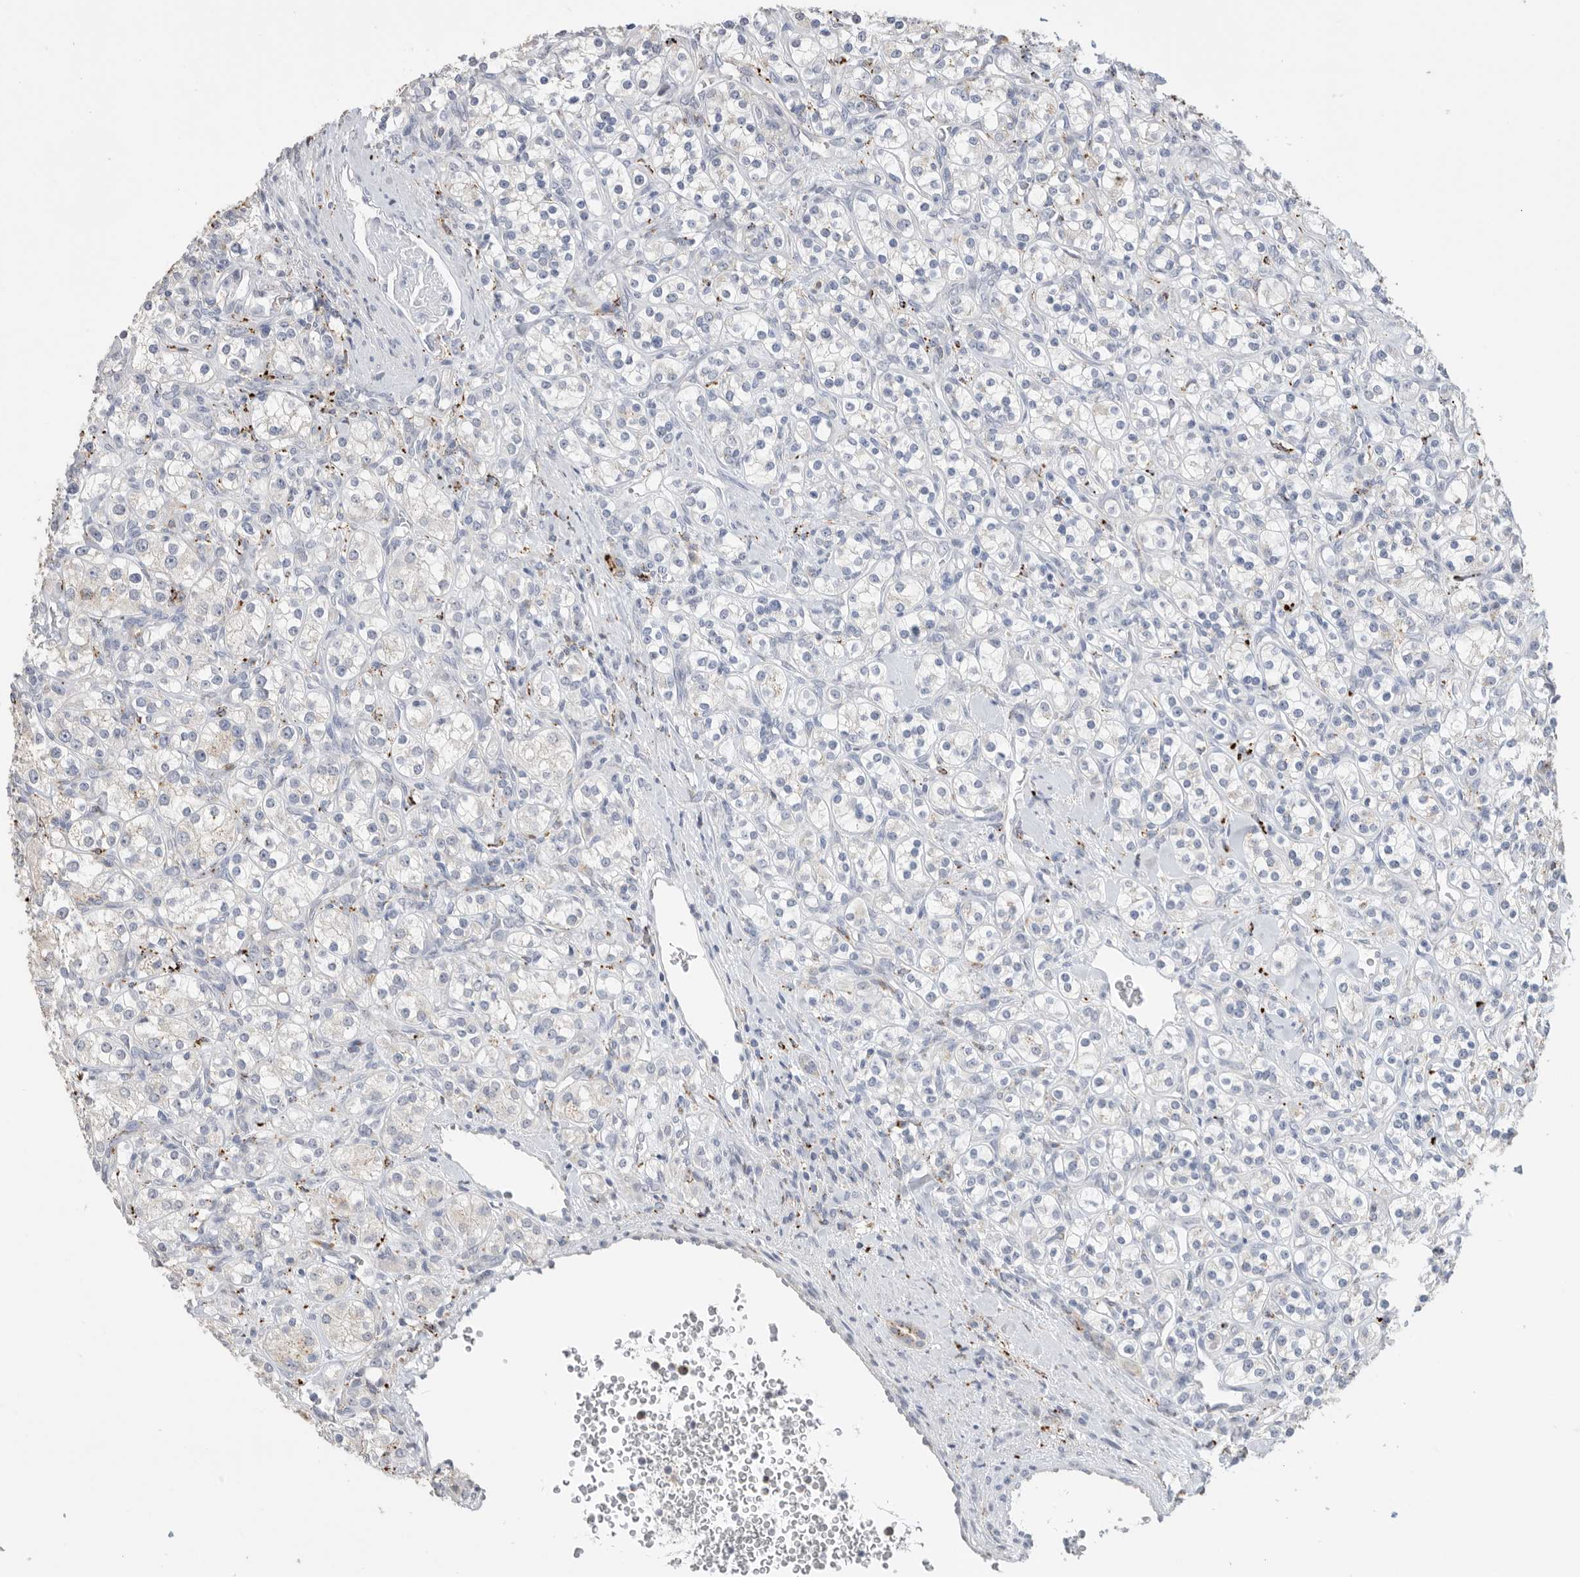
{"staining": {"intensity": "weak", "quantity": "<25%", "location": "cytoplasmic/membranous"}, "tissue": "renal cancer", "cell_type": "Tumor cells", "image_type": "cancer", "snomed": [{"axis": "morphology", "description": "Adenocarcinoma, NOS"}, {"axis": "topography", "description": "Kidney"}], "caption": "Human renal adenocarcinoma stained for a protein using immunohistochemistry demonstrates no expression in tumor cells.", "gene": "GGH", "patient": {"sex": "male", "age": 77}}